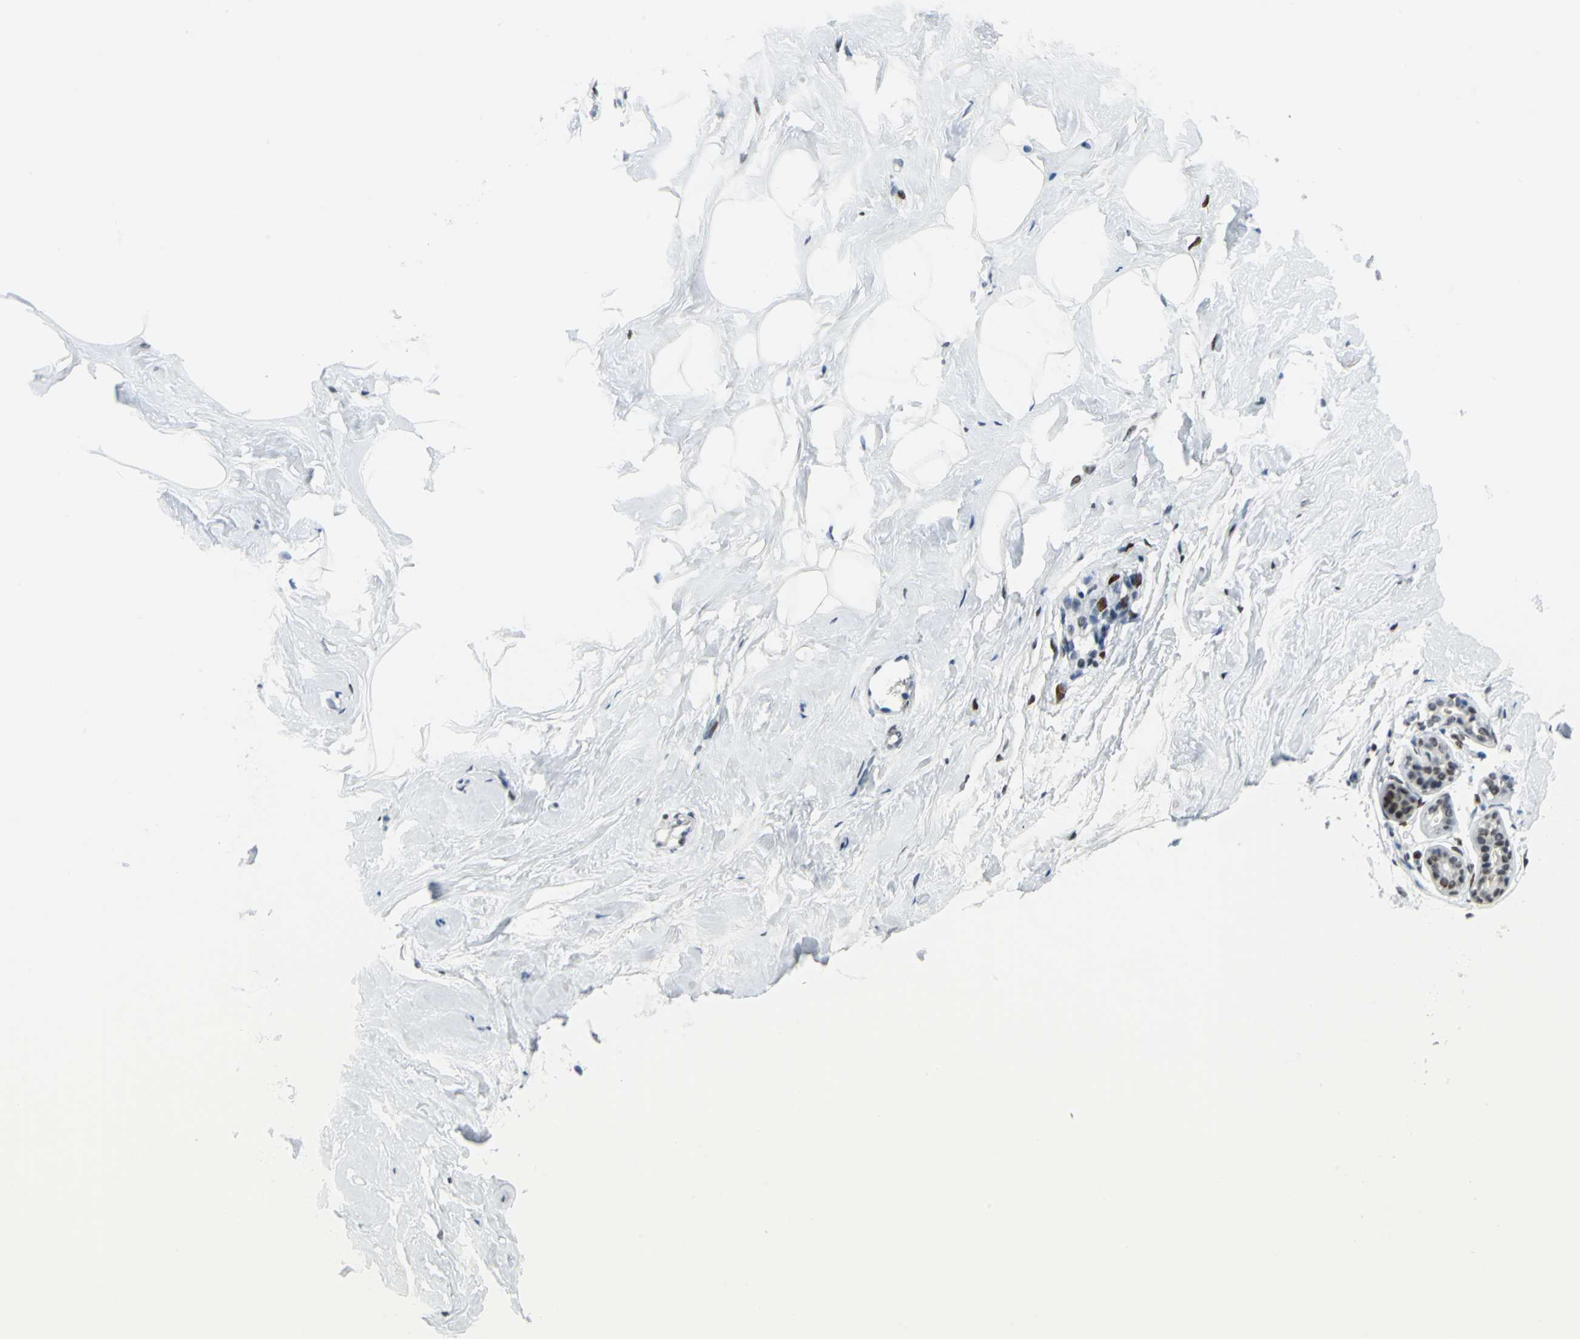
{"staining": {"intensity": "weak", "quantity": ">75%", "location": "nuclear"}, "tissue": "breast", "cell_type": "Adipocytes", "image_type": "normal", "snomed": [{"axis": "morphology", "description": "Normal tissue, NOS"}, {"axis": "topography", "description": "Breast"}], "caption": "The micrograph reveals staining of normal breast, revealing weak nuclear protein staining (brown color) within adipocytes.", "gene": "MEIS2", "patient": {"sex": "female", "age": 23}}